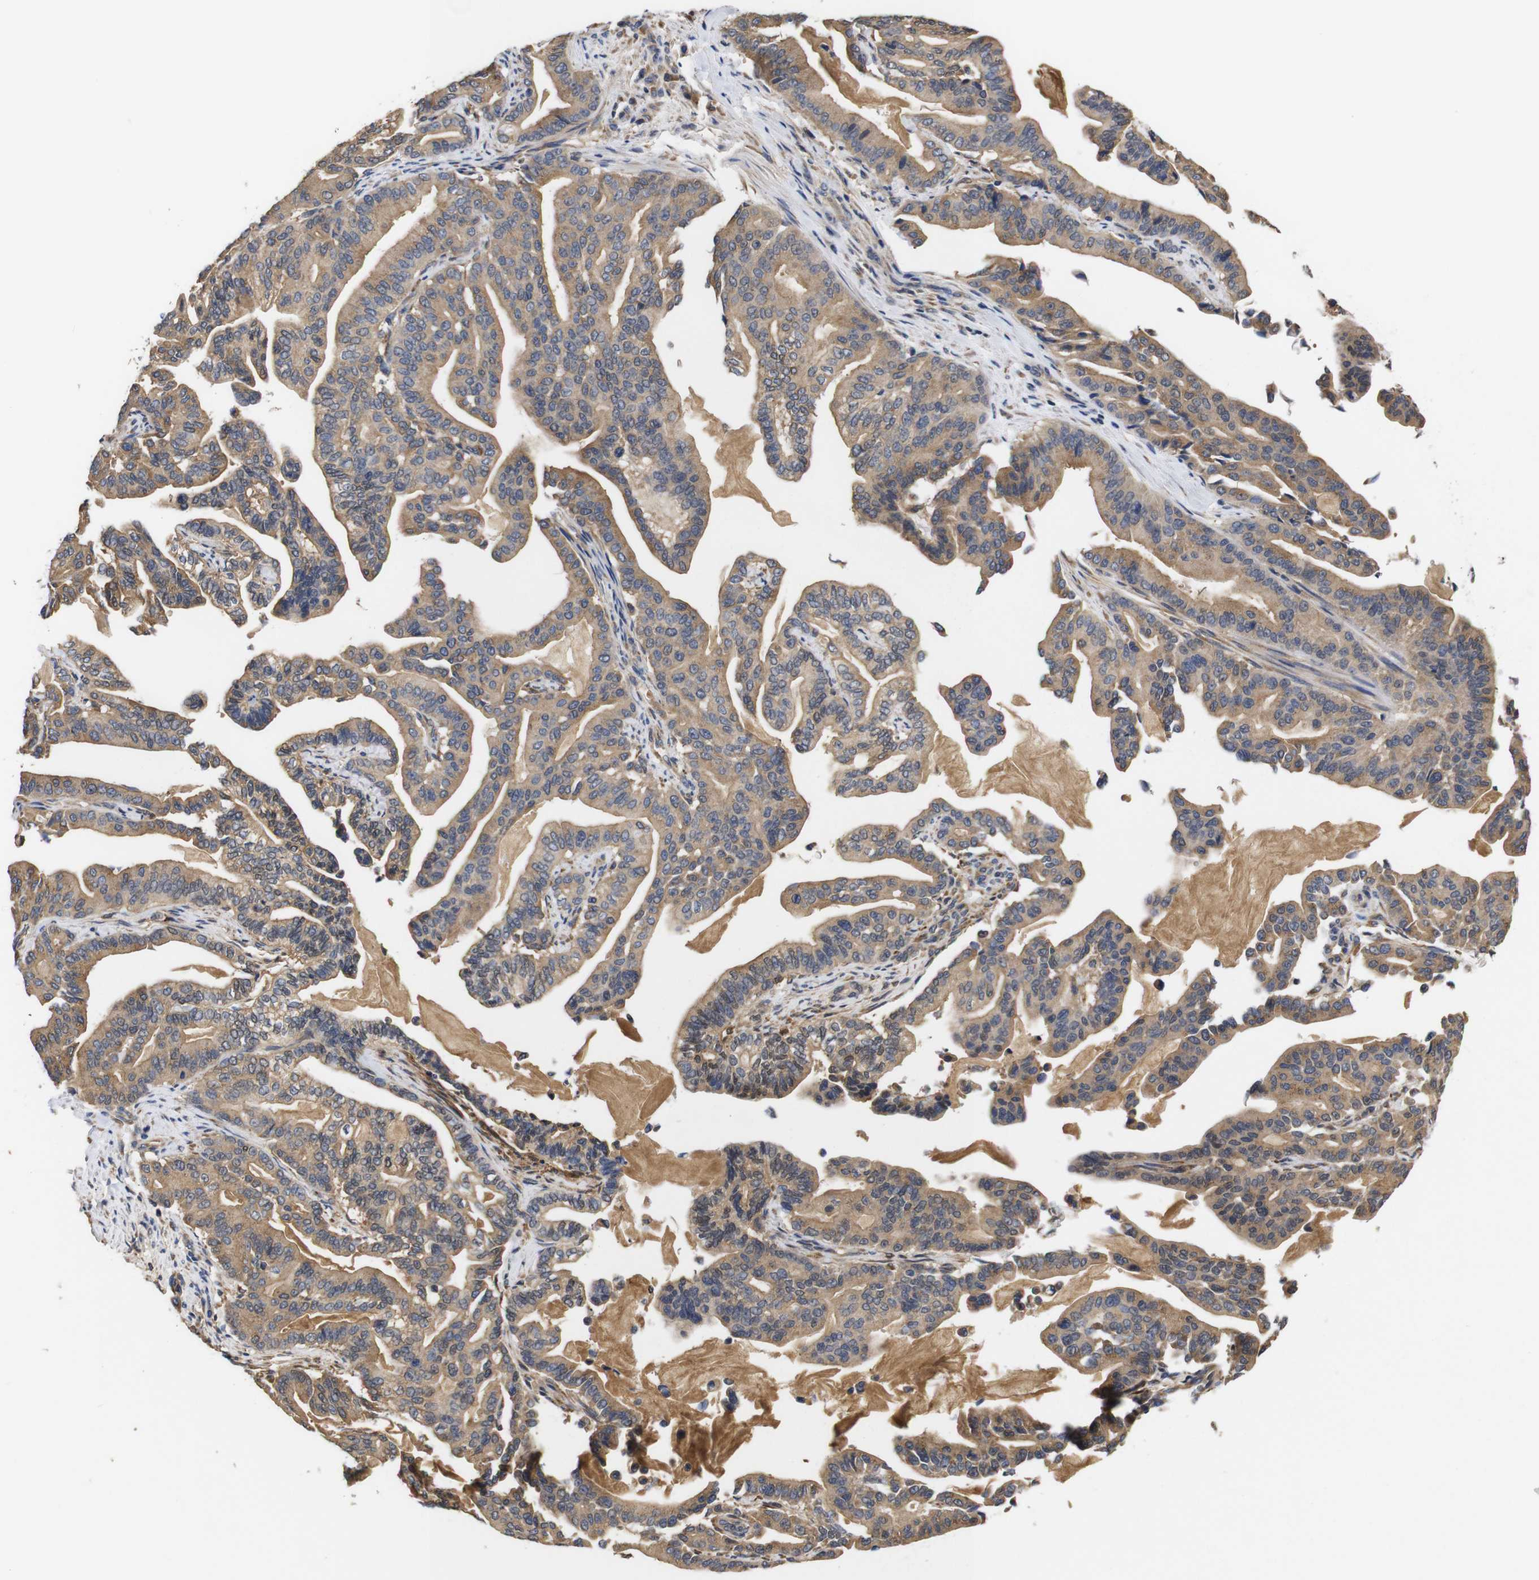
{"staining": {"intensity": "moderate", "quantity": ">75%", "location": "cytoplasmic/membranous"}, "tissue": "pancreatic cancer", "cell_type": "Tumor cells", "image_type": "cancer", "snomed": [{"axis": "morphology", "description": "Adenocarcinoma, NOS"}, {"axis": "topography", "description": "Pancreas"}], "caption": "The image displays staining of adenocarcinoma (pancreatic), revealing moderate cytoplasmic/membranous protein positivity (brown color) within tumor cells. The staining was performed using DAB (3,3'-diaminobenzidine) to visualize the protein expression in brown, while the nuclei were stained in blue with hematoxylin (Magnification: 20x).", "gene": "LRRCC1", "patient": {"sex": "male", "age": 63}}